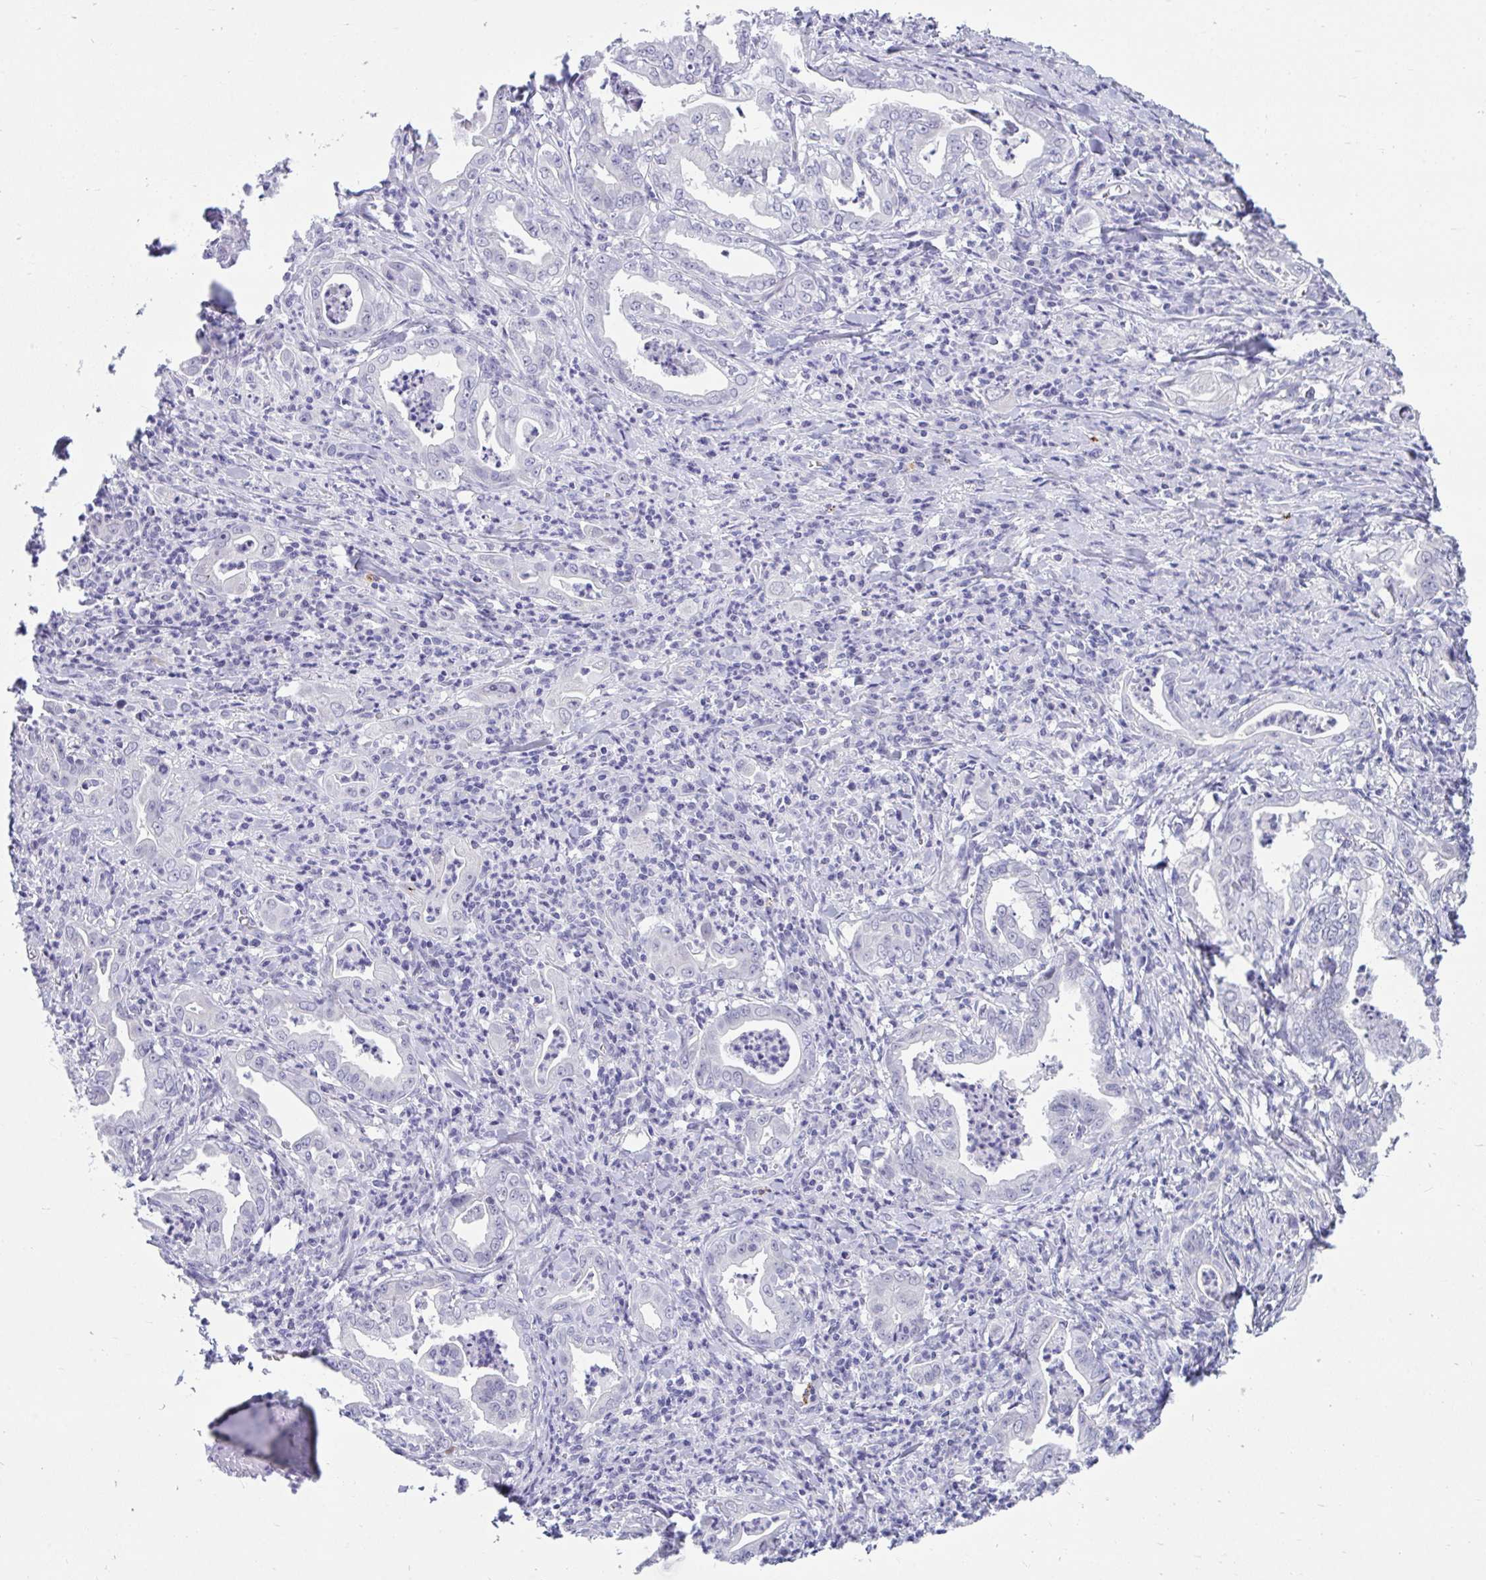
{"staining": {"intensity": "negative", "quantity": "none", "location": "none"}, "tissue": "stomach cancer", "cell_type": "Tumor cells", "image_type": "cancer", "snomed": [{"axis": "morphology", "description": "Adenocarcinoma, NOS"}, {"axis": "topography", "description": "Stomach, upper"}], "caption": "Immunohistochemistry (IHC) micrograph of neoplastic tissue: stomach cancer (adenocarcinoma) stained with DAB (3,3'-diaminobenzidine) demonstrates no significant protein expression in tumor cells.", "gene": "TSBP1", "patient": {"sex": "female", "age": 79}}